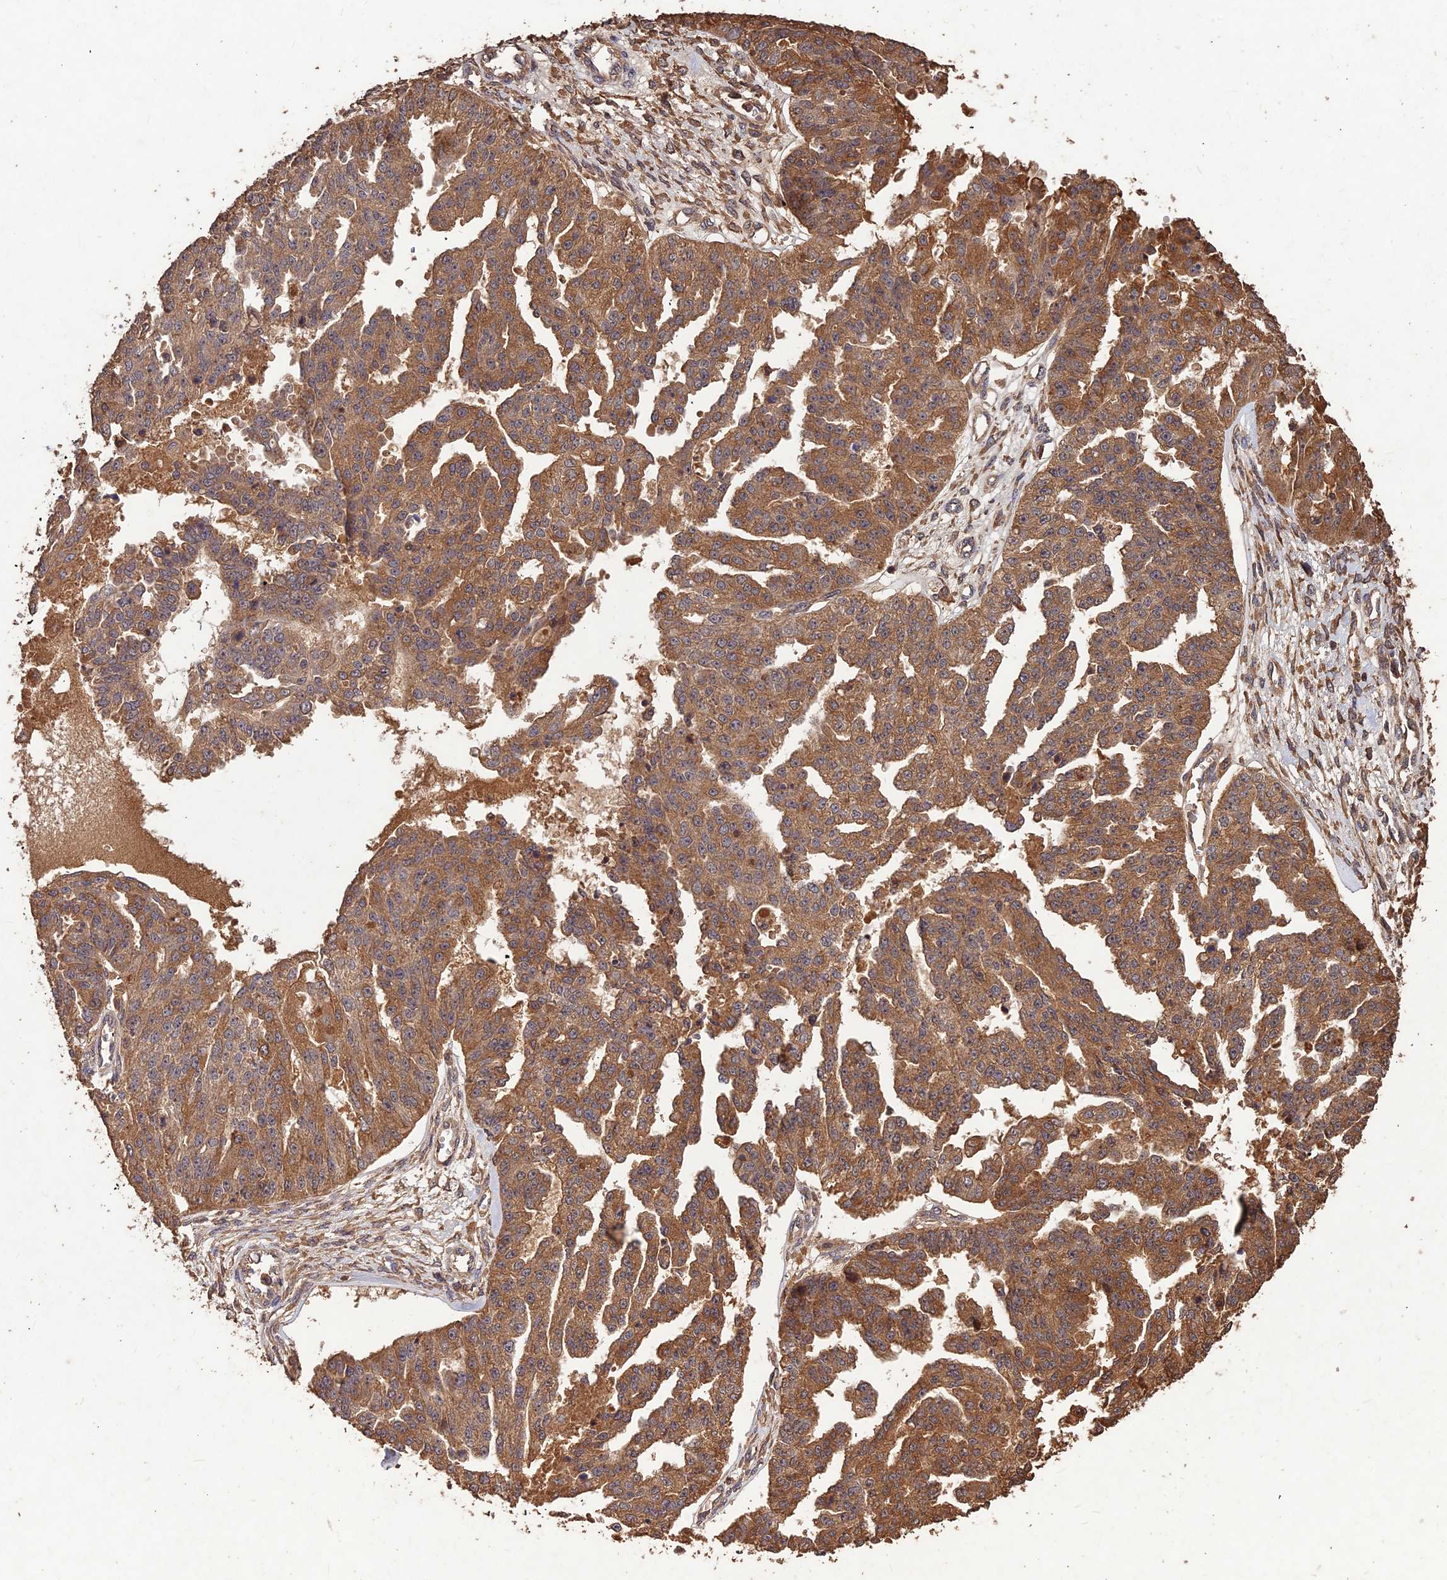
{"staining": {"intensity": "moderate", "quantity": ">75%", "location": "cytoplasmic/membranous"}, "tissue": "ovarian cancer", "cell_type": "Tumor cells", "image_type": "cancer", "snomed": [{"axis": "morphology", "description": "Cystadenocarcinoma, serous, NOS"}, {"axis": "topography", "description": "Ovary"}], "caption": "Tumor cells exhibit moderate cytoplasmic/membranous expression in about >75% of cells in ovarian cancer (serous cystadenocarcinoma).", "gene": "SYMPK", "patient": {"sex": "female", "age": 58}}